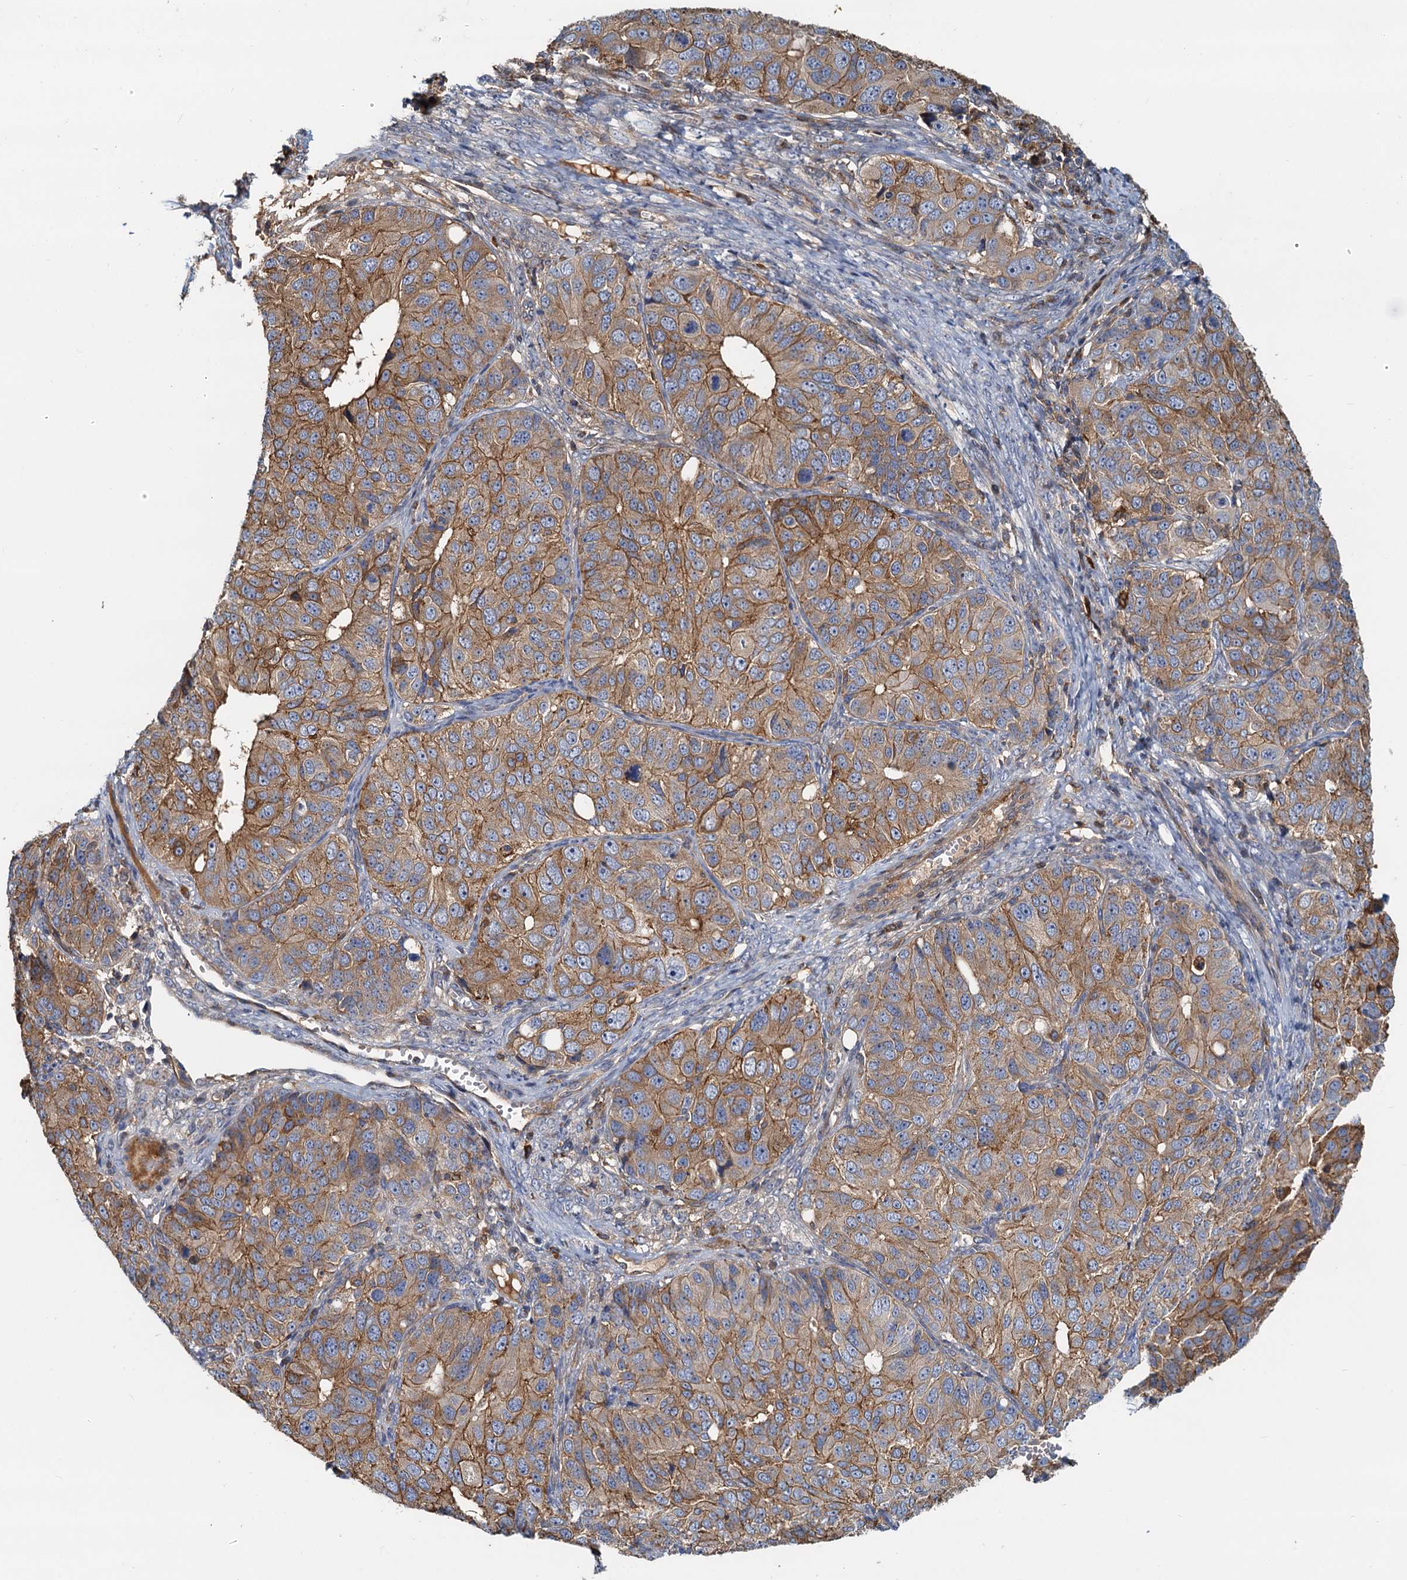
{"staining": {"intensity": "moderate", "quantity": ">75%", "location": "cytoplasmic/membranous"}, "tissue": "ovarian cancer", "cell_type": "Tumor cells", "image_type": "cancer", "snomed": [{"axis": "morphology", "description": "Carcinoma, endometroid"}, {"axis": "topography", "description": "Ovary"}], "caption": "Protein analysis of ovarian endometroid carcinoma tissue displays moderate cytoplasmic/membranous expression in about >75% of tumor cells.", "gene": "LNX2", "patient": {"sex": "female", "age": 51}}